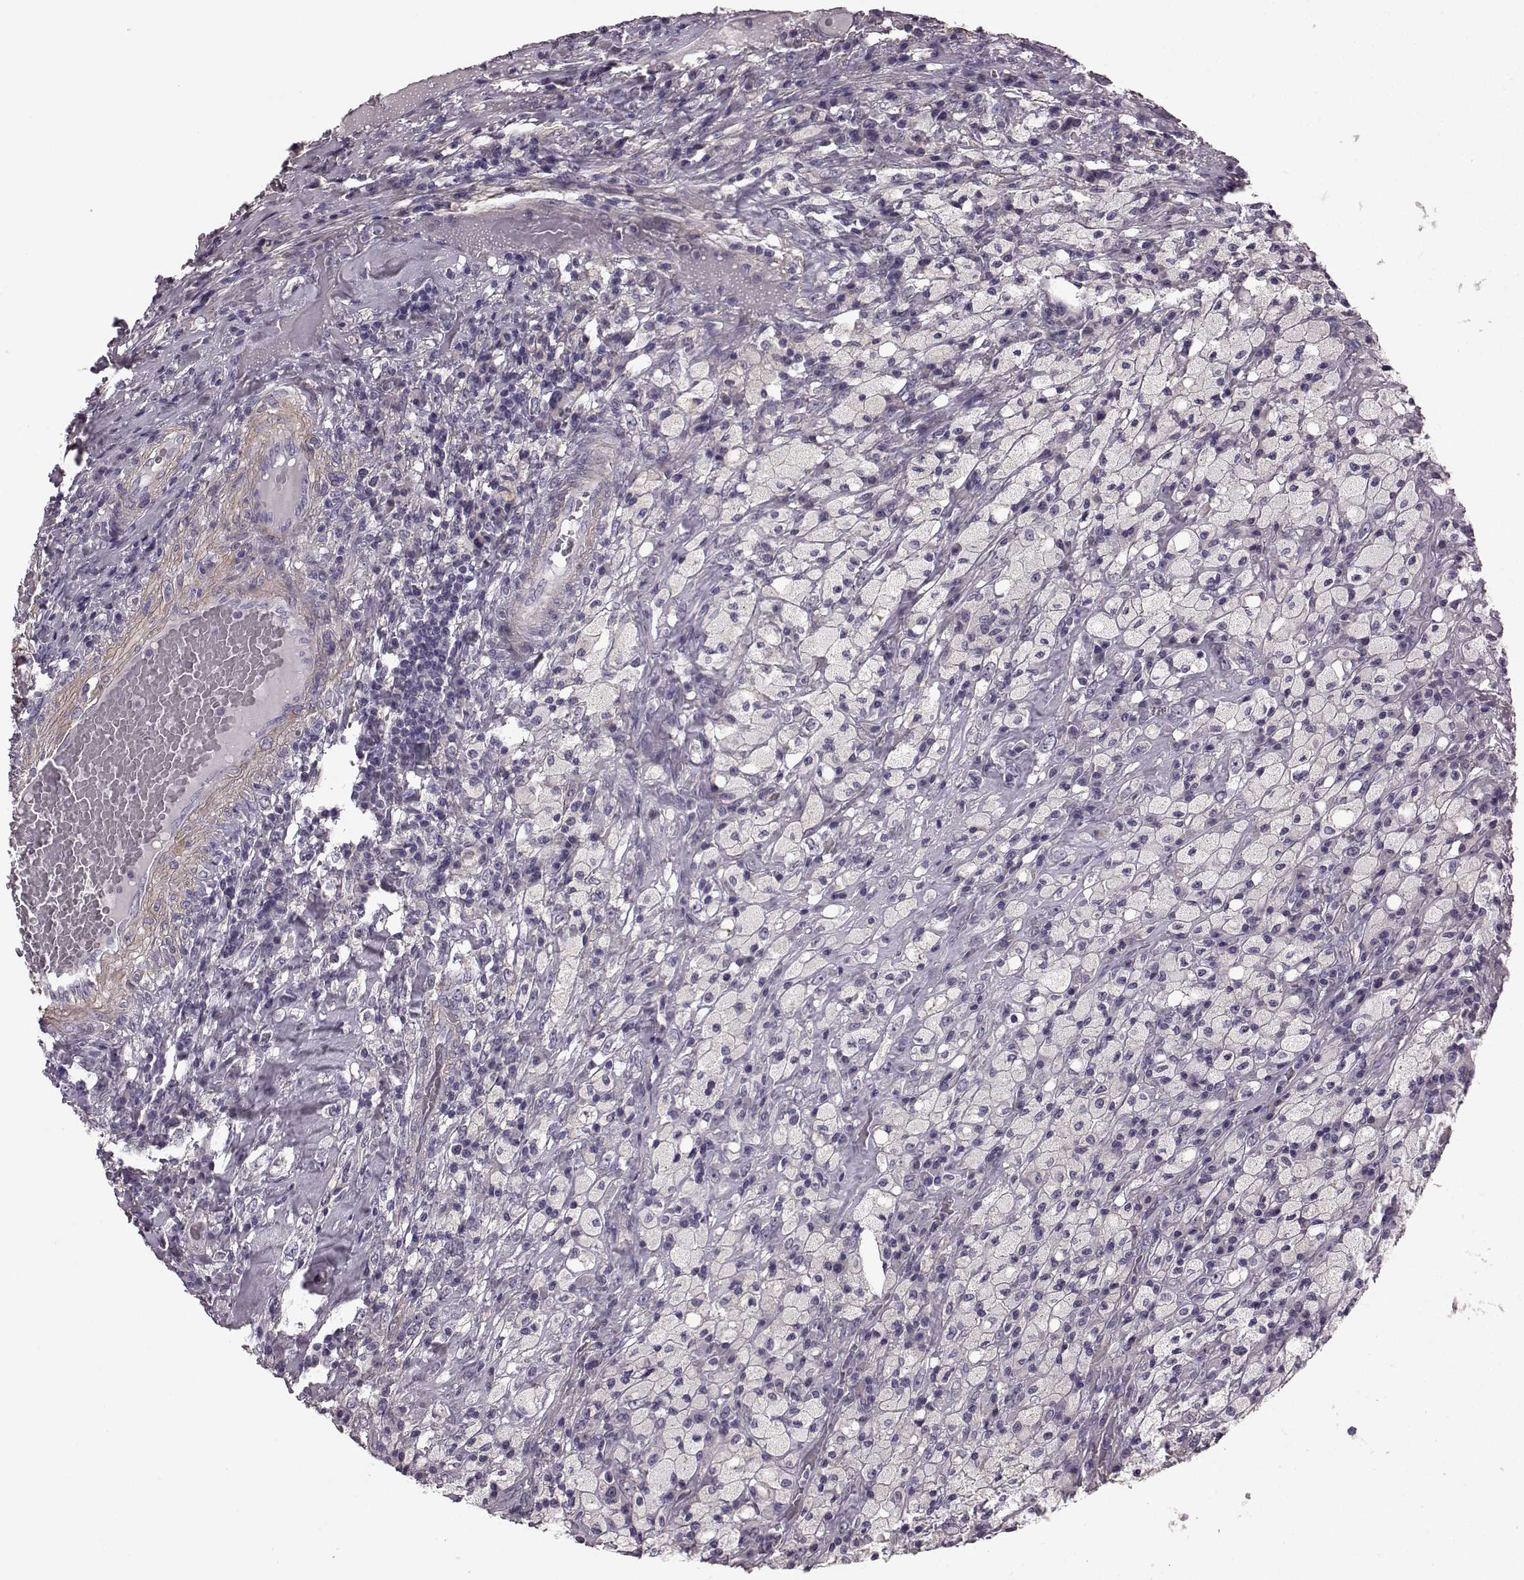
{"staining": {"intensity": "negative", "quantity": "none", "location": "none"}, "tissue": "testis cancer", "cell_type": "Tumor cells", "image_type": "cancer", "snomed": [{"axis": "morphology", "description": "Necrosis, NOS"}, {"axis": "morphology", "description": "Carcinoma, Embryonal, NOS"}, {"axis": "topography", "description": "Testis"}], "caption": "Immunohistochemistry (IHC) micrograph of testis embryonal carcinoma stained for a protein (brown), which shows no staining in tumor cells. Brightfield microscopy of immunohistochemistry (IHC) stained with DAB (3,3'-diaminobenzidine) (brown) and hematoxylin (blue), captured at high magnification.", "gene": "GRK1", "patient": {"sex": "male", "age": 19}}